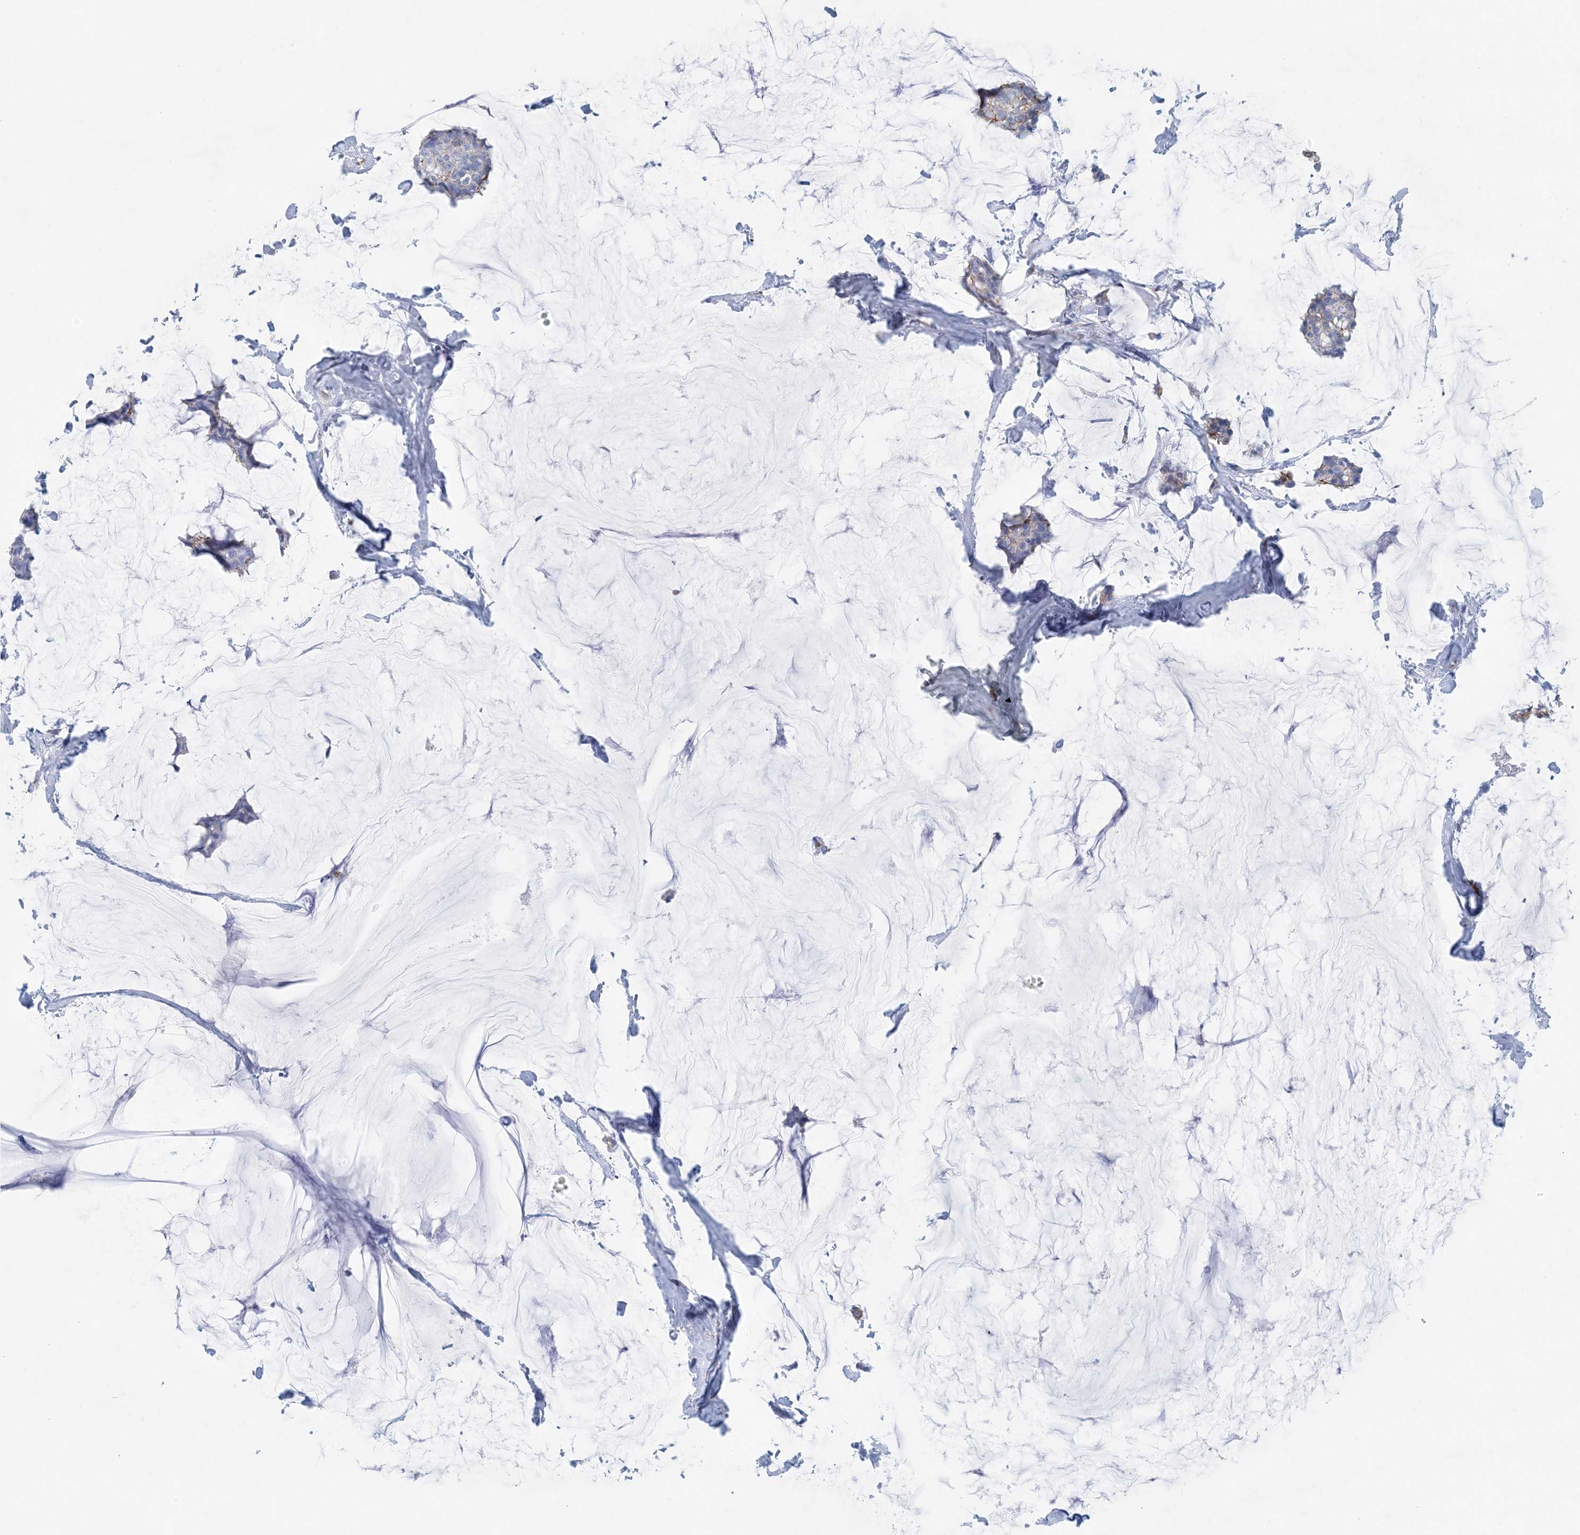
{"staining": {"intensity": "weak", "quantity": "<25%", "location": "cytoplasmic/membranous"}, "tissue": "breast cancer", "cell_type": "Tumor cells", "image_type": "cancer", "snomed": [{"axis": "morphology", "description": "Duct carcinoma"}, {"axis": "topography", "description": "Breast"}], "caption": "This is a photomicrograph of immunohistochemistry staining of breast infiltrating ductal carcinoma, which shows no staining in tumor cells. (Brightfield microscopy of DAB (3,3'-diaminobenzidine) immunohistochemistry at high magnification).", "gene": "SHANK1", "patient": {"sex": "female", "age": 93}}